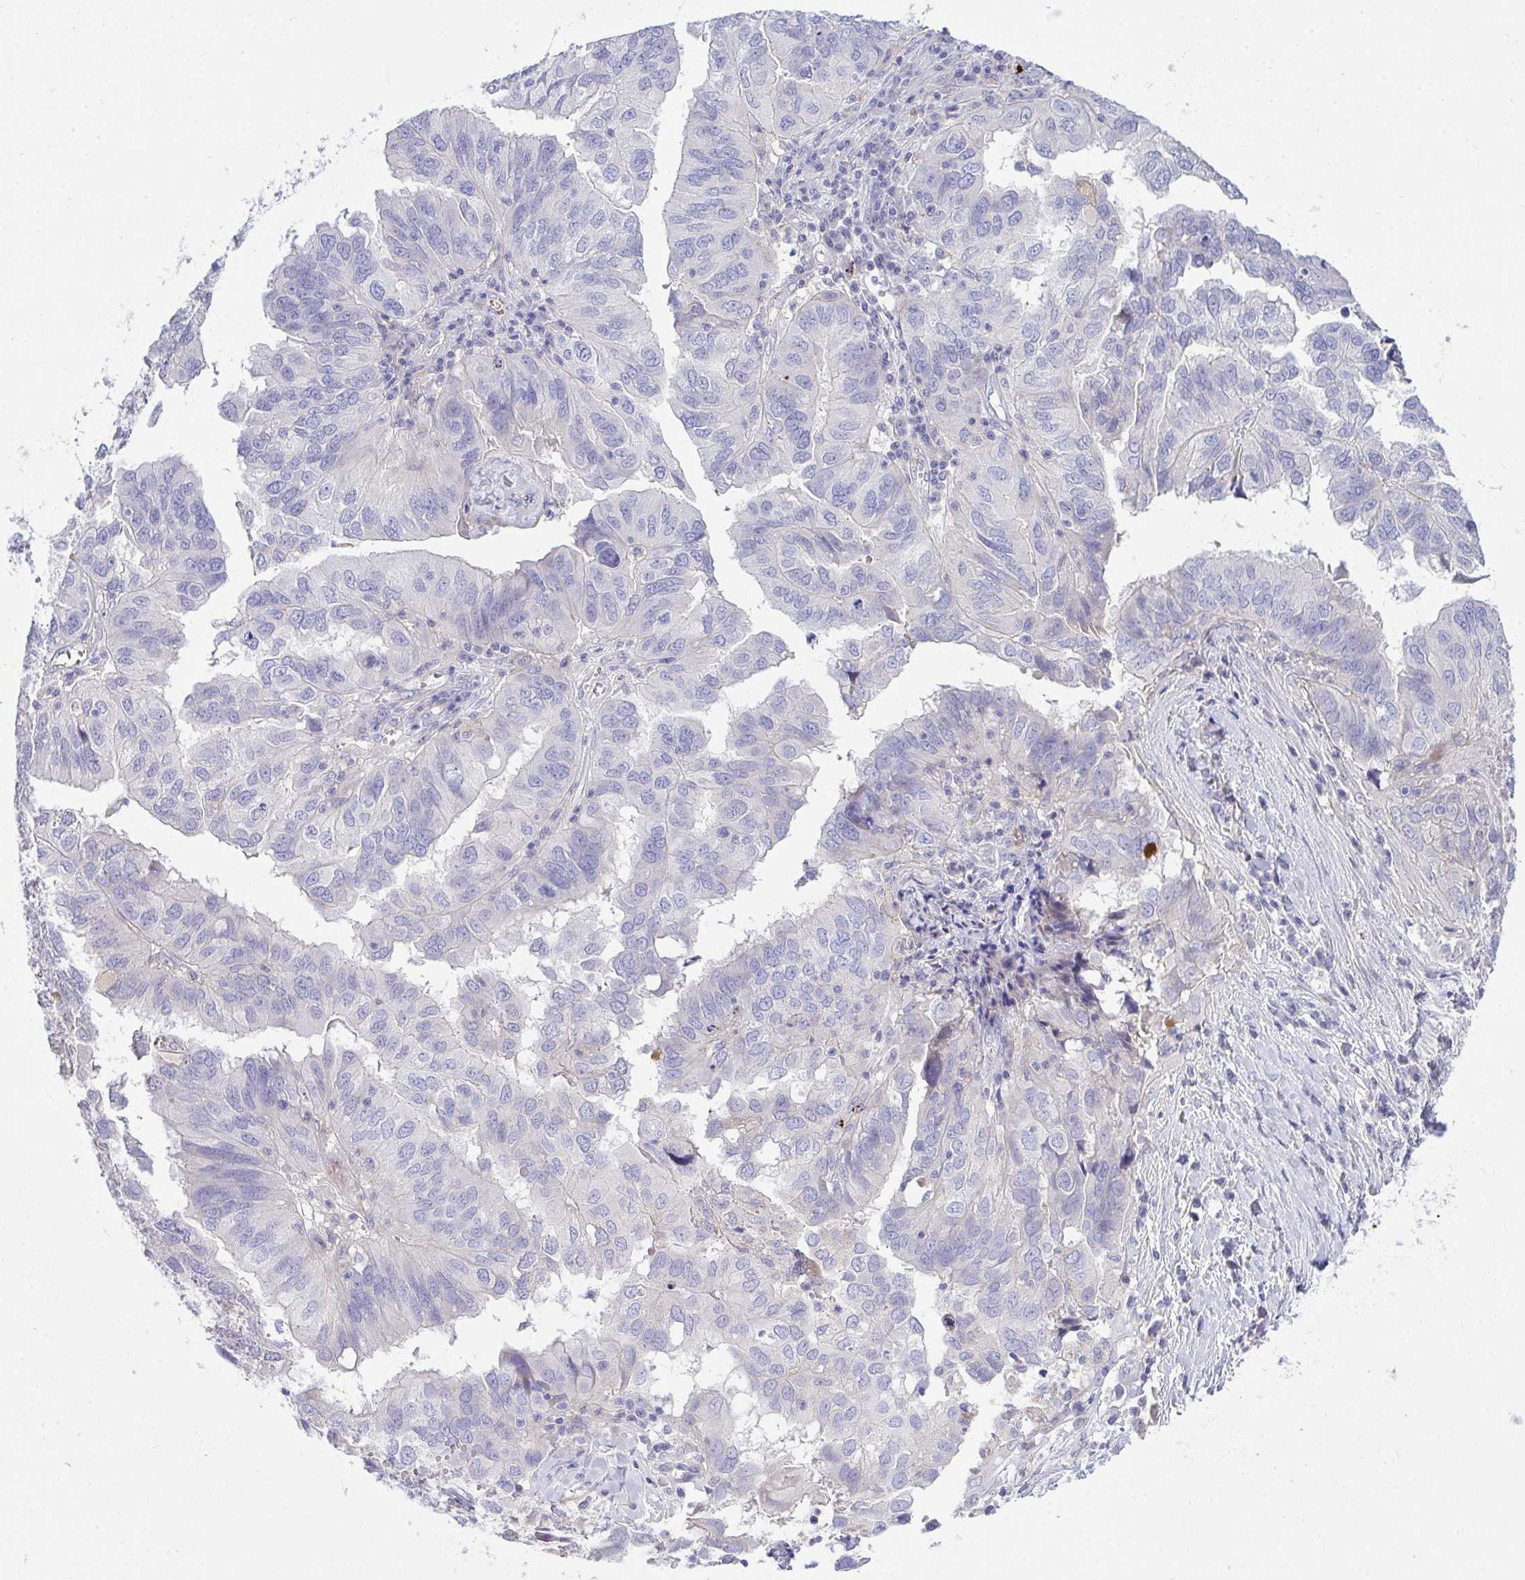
{"staining": {"intensity": "negative", "quantity": "none", "location": "none"}, "tissue": "ovarian cancer", "cell_type": "Tumor cells", "image_type": "cancer", "snomed": [{"axis": "morphology", "description": "Cystadenocarcinoma, serous, NOS"}, {"axis": "topography", "description": "Ovary"}], "caption": "This is an immunohistochemistry micrograph of human ovarian cancer (serous cystadenocarcinoma). There is no expression in tumor cells.", "gene": "TP53I11", "patient": {"sex": "female", "age": 79}}